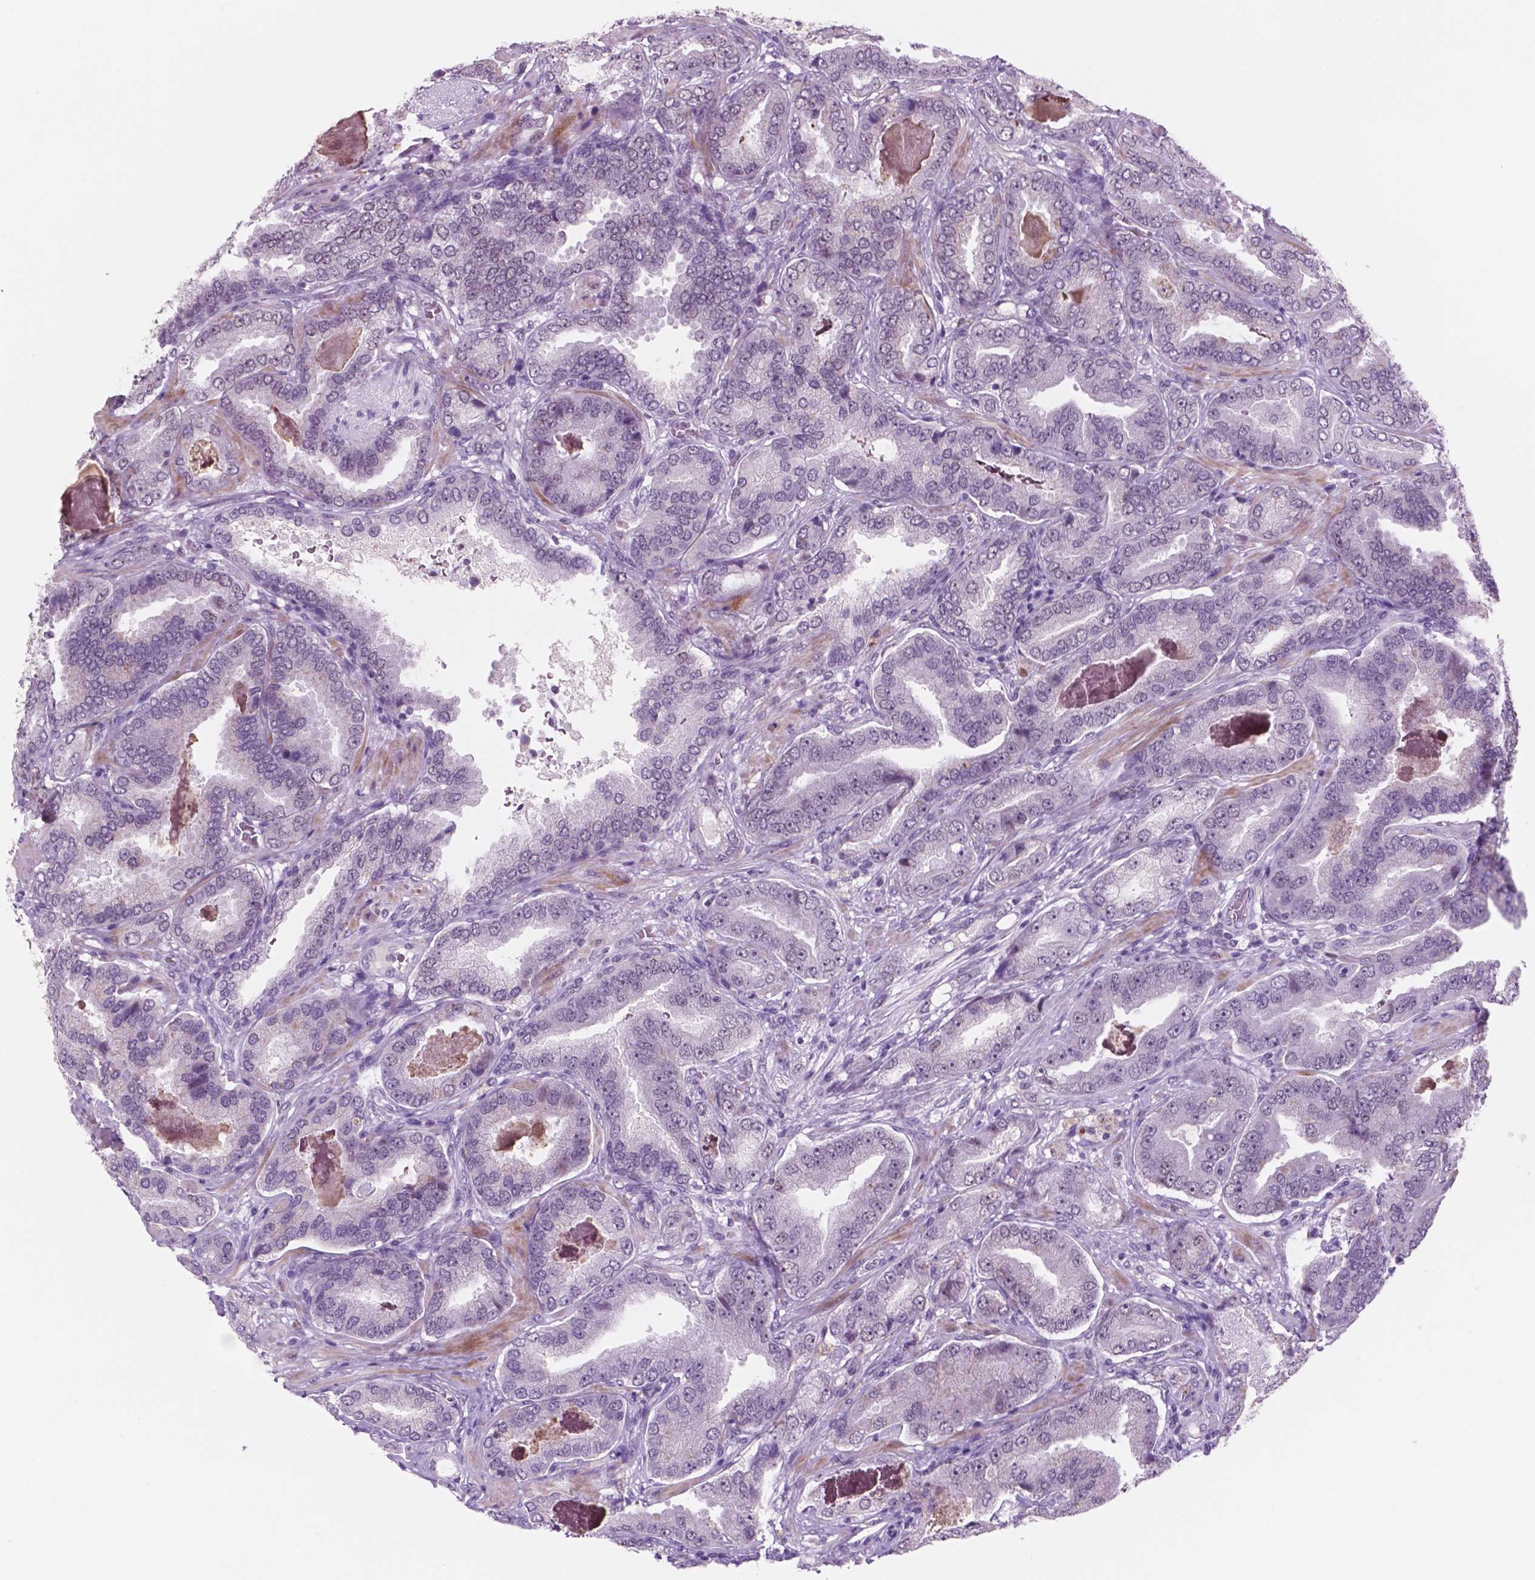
{"staining": {"intensity": "negative", "quantity": "none", "location": "none"}, "tissue": "prostate cancer", "cell_type": "Tumor cells", "image_type": "cancer", "snomed": [{"axis": "morphology", "description": "Adenocarcinoma, NOS"}, {"axis": "topography", "description": "Prostate"}], "caption": "An IHC photomicrograph of prostate cancer is shown. There is no staining in tumor cells of prostate cancer.", "gene": "CTR9", "patient": {"sex": "male", "age": 64}}